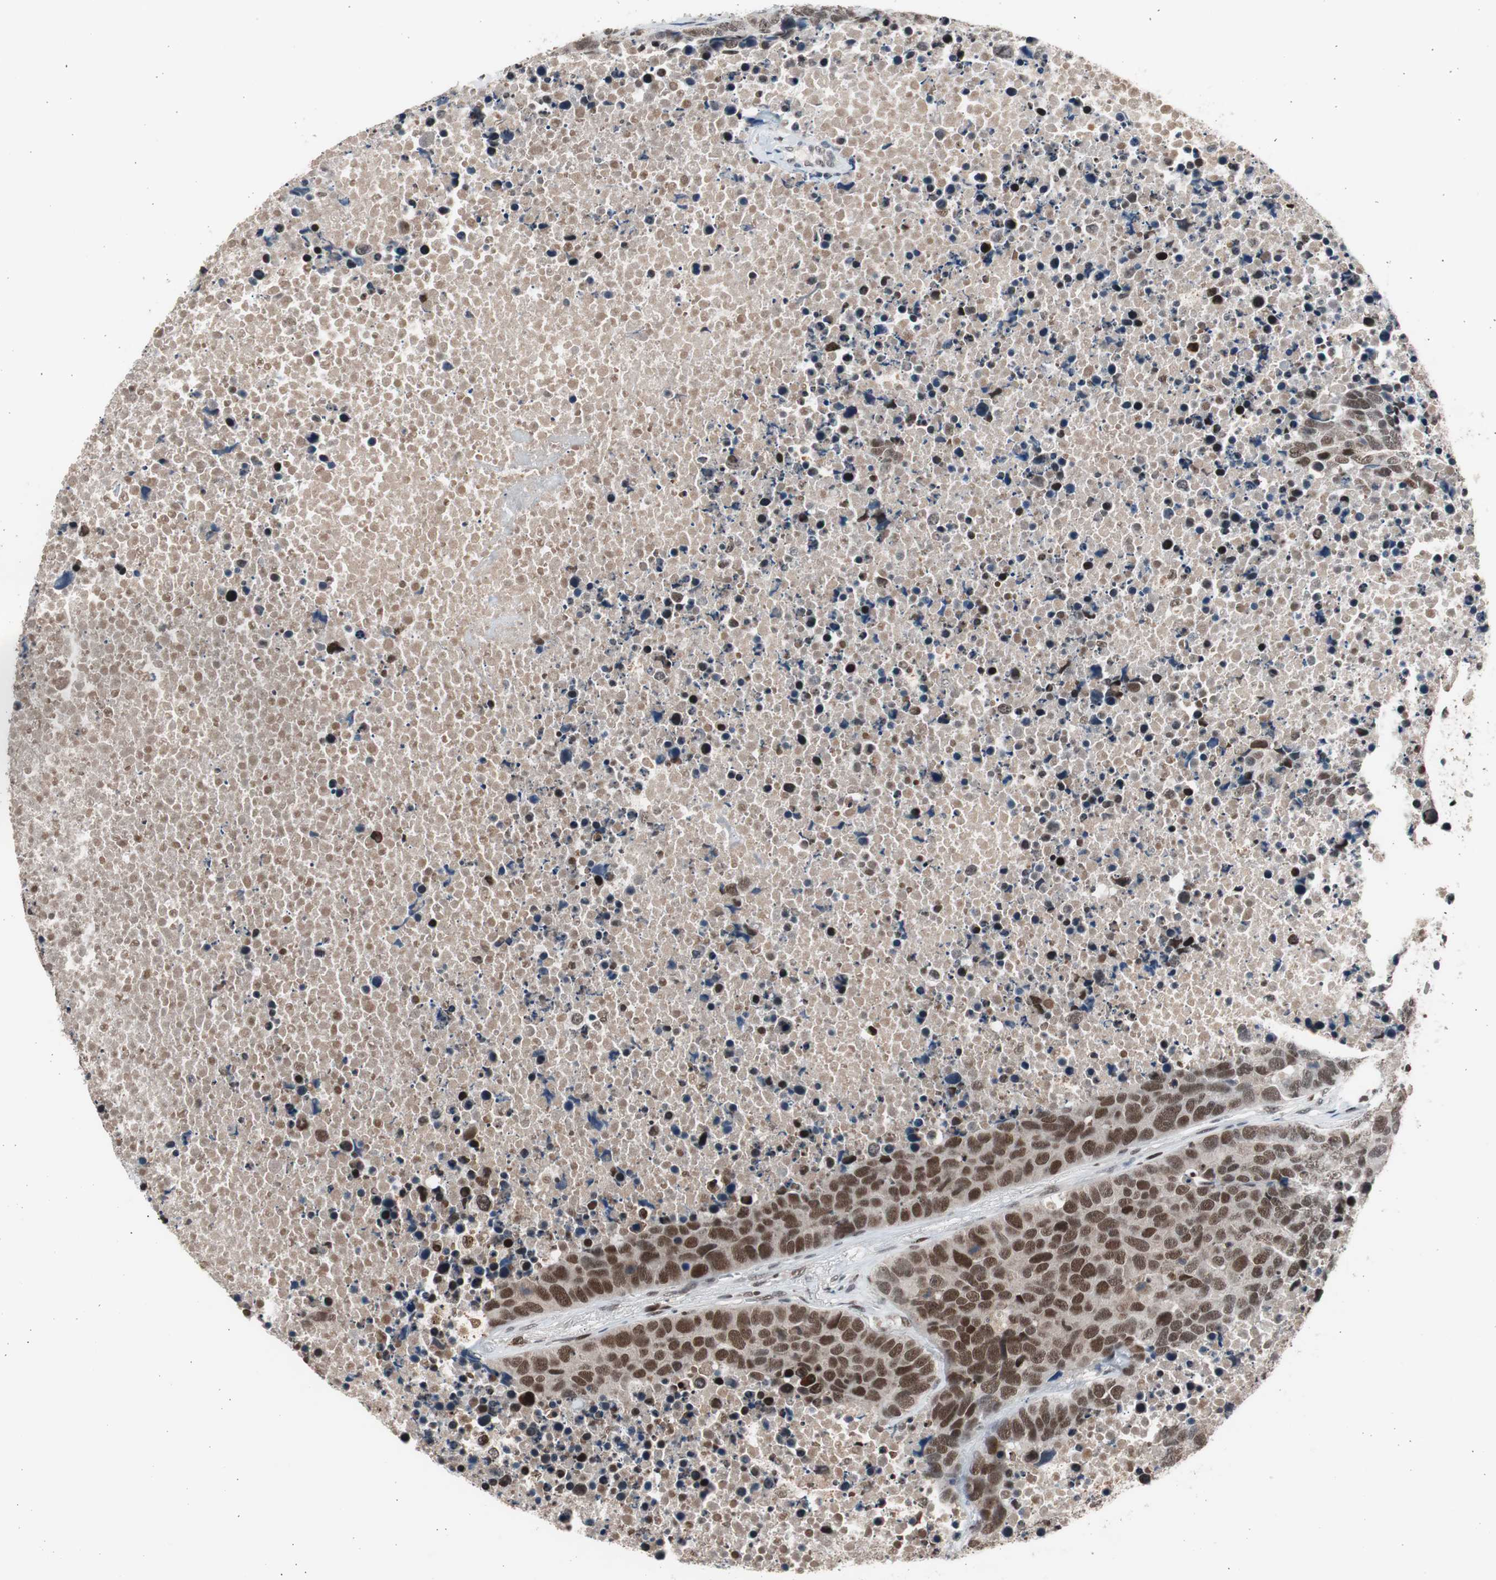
{"staining": {"intensity": "strong", "quantity": ">75%", "location": "nuclear"}, "tissue": "carcinoid", "cell_type": "Tumor cells", "image_type": "cancer", "snomed": [{"axis": "morphology", "description": "Carcinoid, malignant, NOS"}, {"axis": "topography", "description": "Lung"}], "caption": "Malignant carcinoid tissue shows strong nuclear expression in approximately >75% of tumor cells", "gene": "RPA1", "patient": {"sex": "male", "age": 60}}